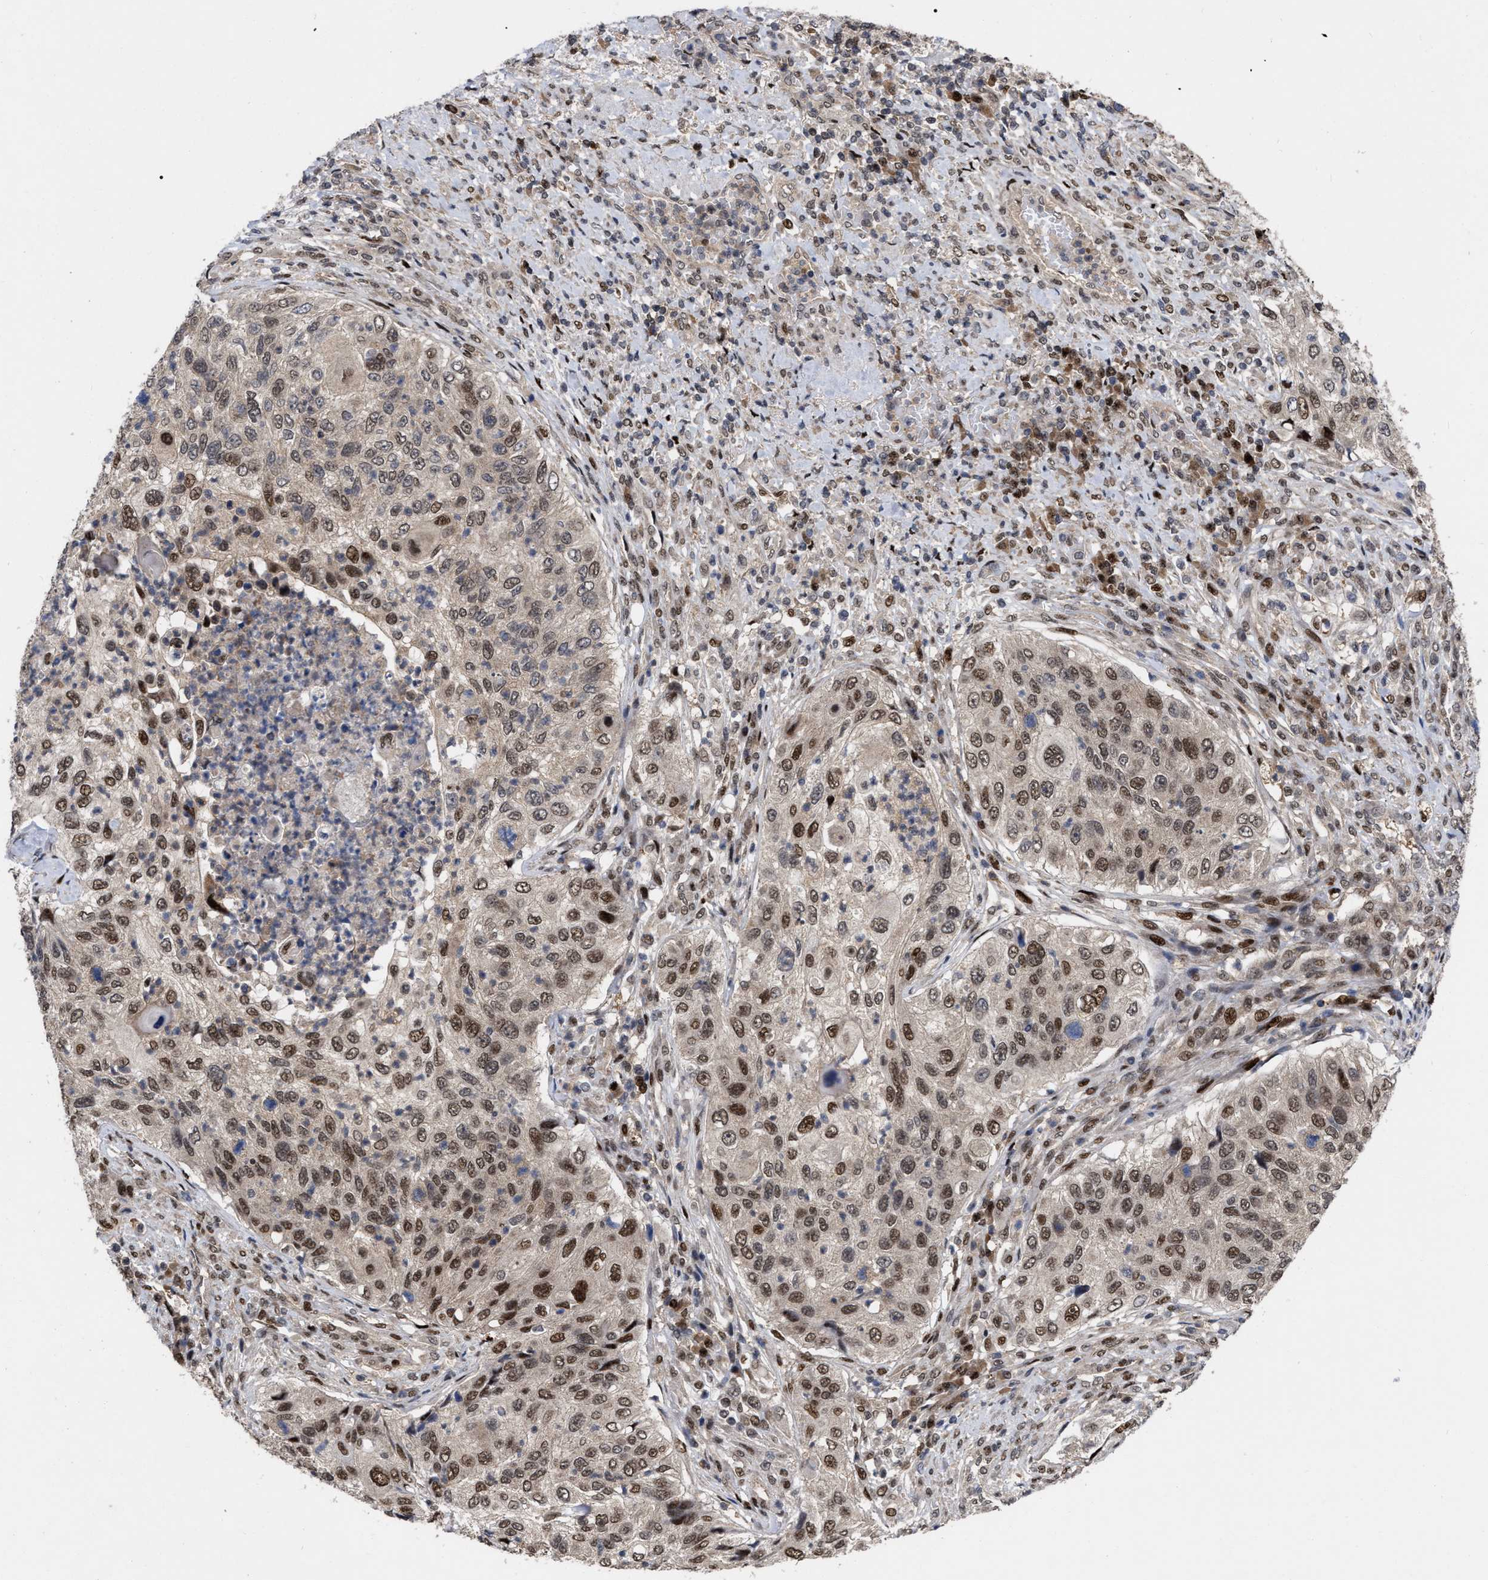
{"staining": {"intensity": "moderate", "quantity": ">75%", "location": "cytoplasmic/membranous,nuclear"}, "tissue": "urothelial cancer", "cell_type": "Tumor cells", "image_type": "cancer", "snomed": [{"axis": "morphology", "description": "Urothelial carcinoma, High grade"}, {"axis": "topography", "description": "Urinary bladder"}], "caption": "About >75% of tumor cells in urothelial carcinoma (high-grade) show moderate cytoplasmic/membranous and nuclear protein expression as visualized by brown immunohistochemical staining.", "gene": "MDM4", "patient": {"sex": "female", "age": 60}}